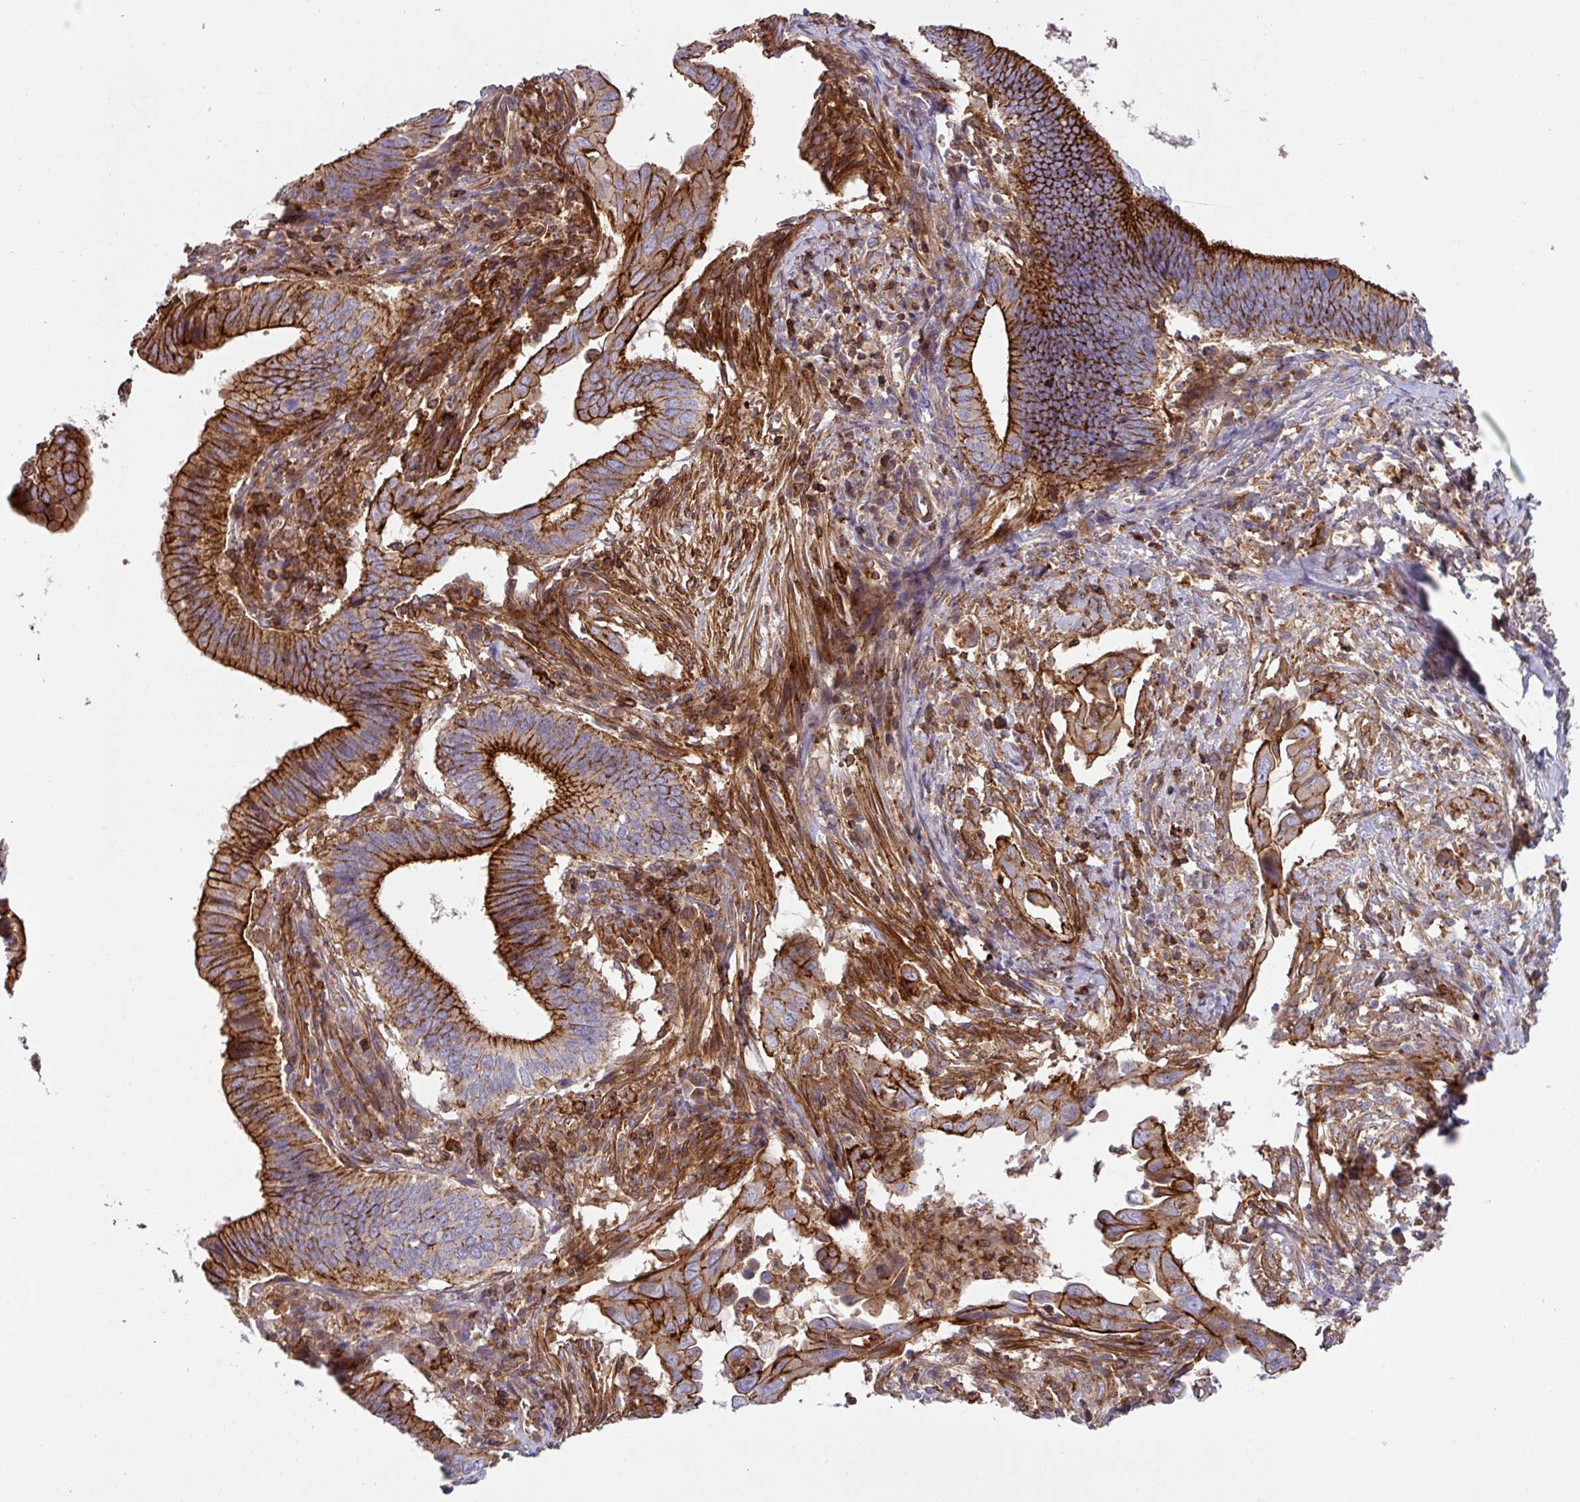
{"staining": {"intensity": "strong", "quantity": ">75%", "location": "cytoplasmic/membranous"}, "tissue": "cervical cancer", "cell_type": "Tumor cells", "image_type": "cancer", "snomed": [{"axis": "morphology", "description": "Adenocarcinoma, NOS"}, {"axis": "topography", "description": "Cervix"}], "caption": "The photomicrograph exhibits immunohistochemical staining of adenocarcinoma (cervical). There is strong cytoplasmic/membranous positivity is seen in approximately >75% of tumor cells. (DAB (3,3'-diaminobenzidine) = brown stain, brightfield microscopy at high magnification).", "gene": "RIC1", "patient": {"sex": "female", "age": 42}}